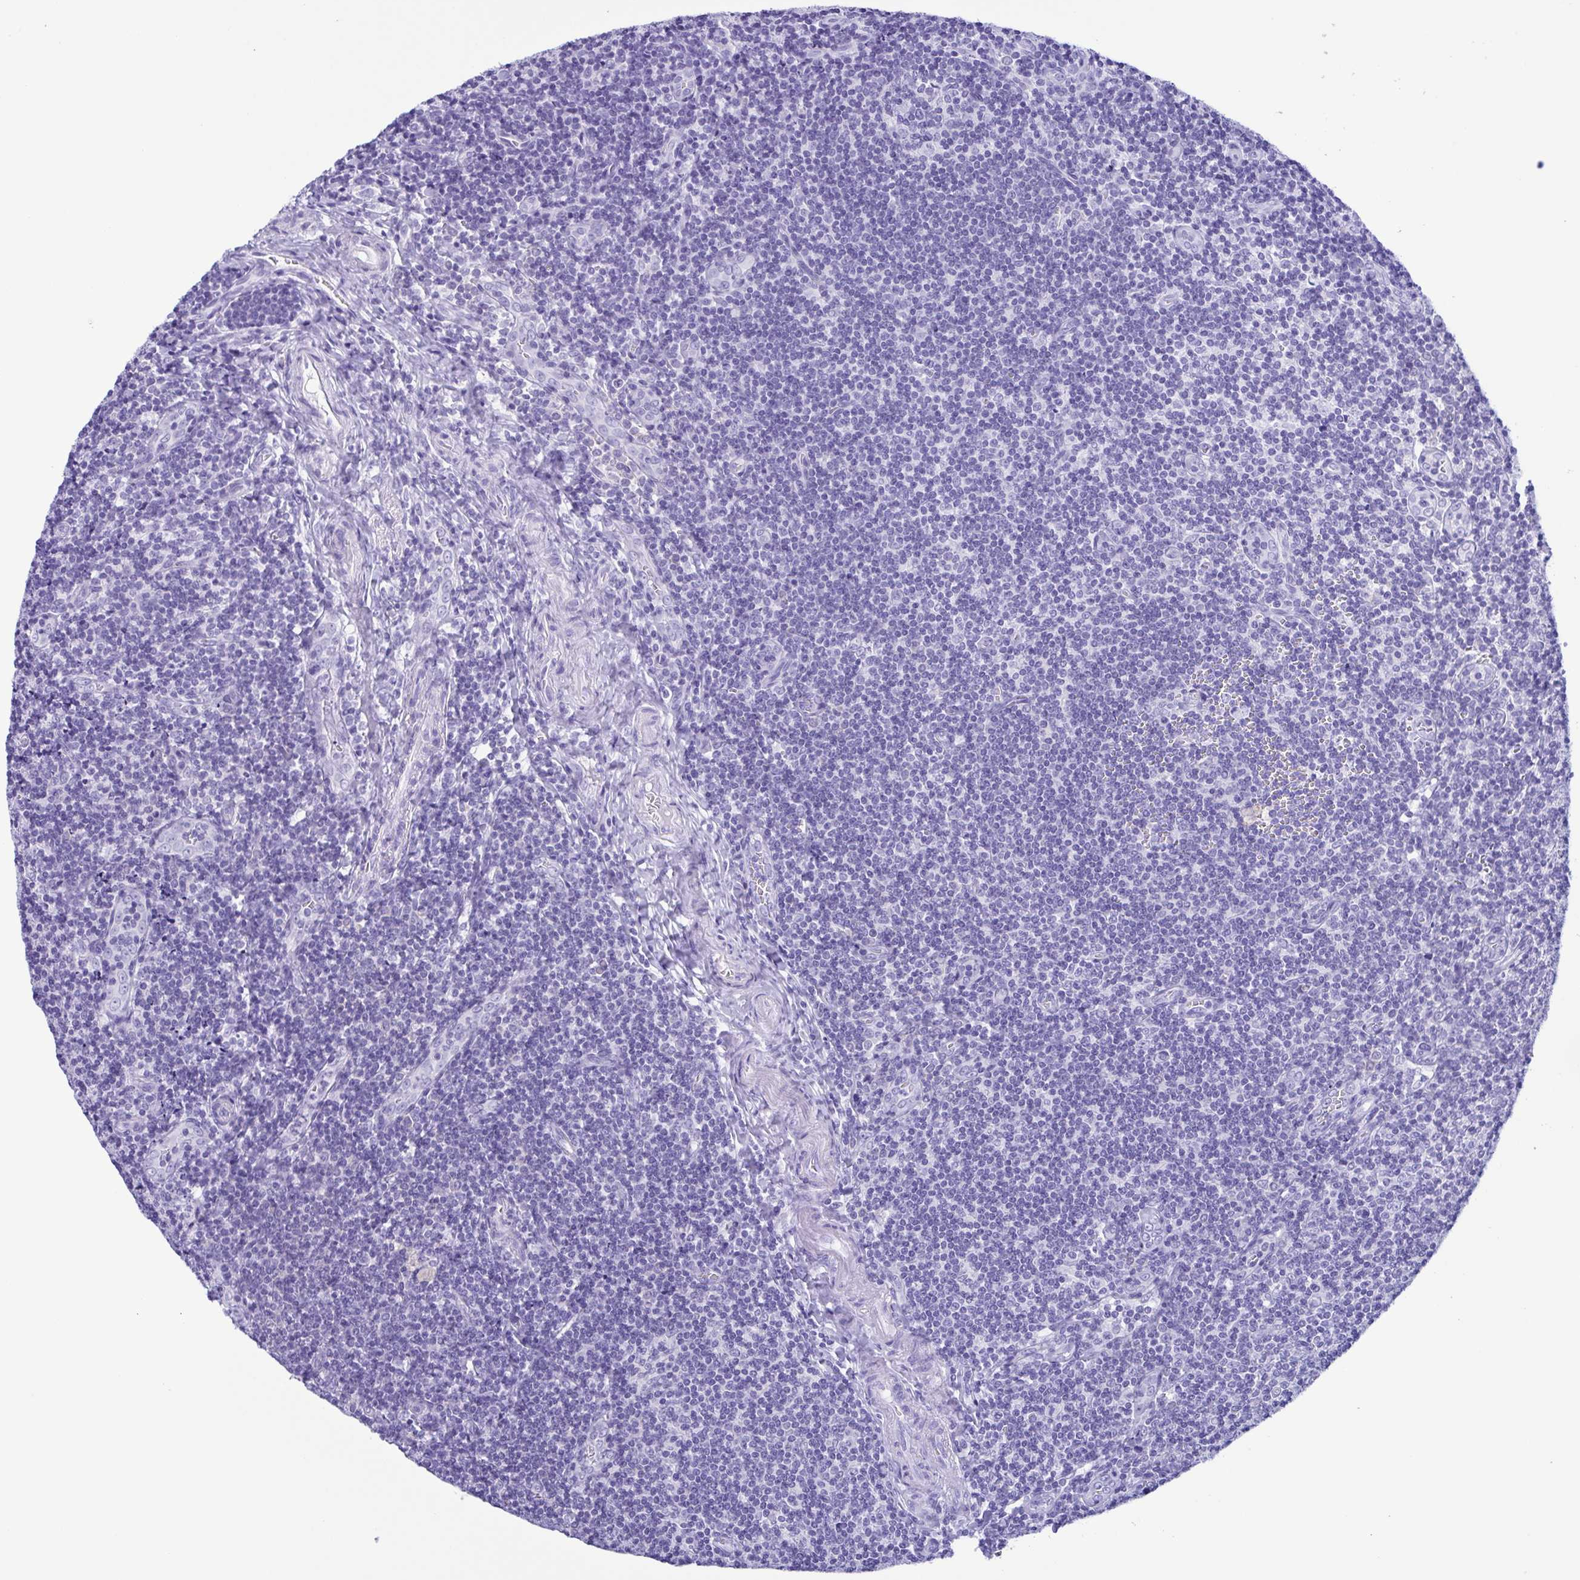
{"staining": {"intensity": "negative", "quantity": "none", "location": "none"}, "tissue": "tonsil", "cell_type": "Germinal center cells", "image_type": "normal", "snomed": [{"axis": "morphology", "description": "Normal tissue, NOS"}, {"axis": "morphology", "description": "Inflammation, NOS"}, {"axis": "topography", "description": "Tonsil"}], "caption": "This is a micrograph of IHC staining of unremarkable tonsil, which shows no positivity in germinal center cells.", "gene": "TSPY10", "patient": {"sex": "female", "age": 31}}